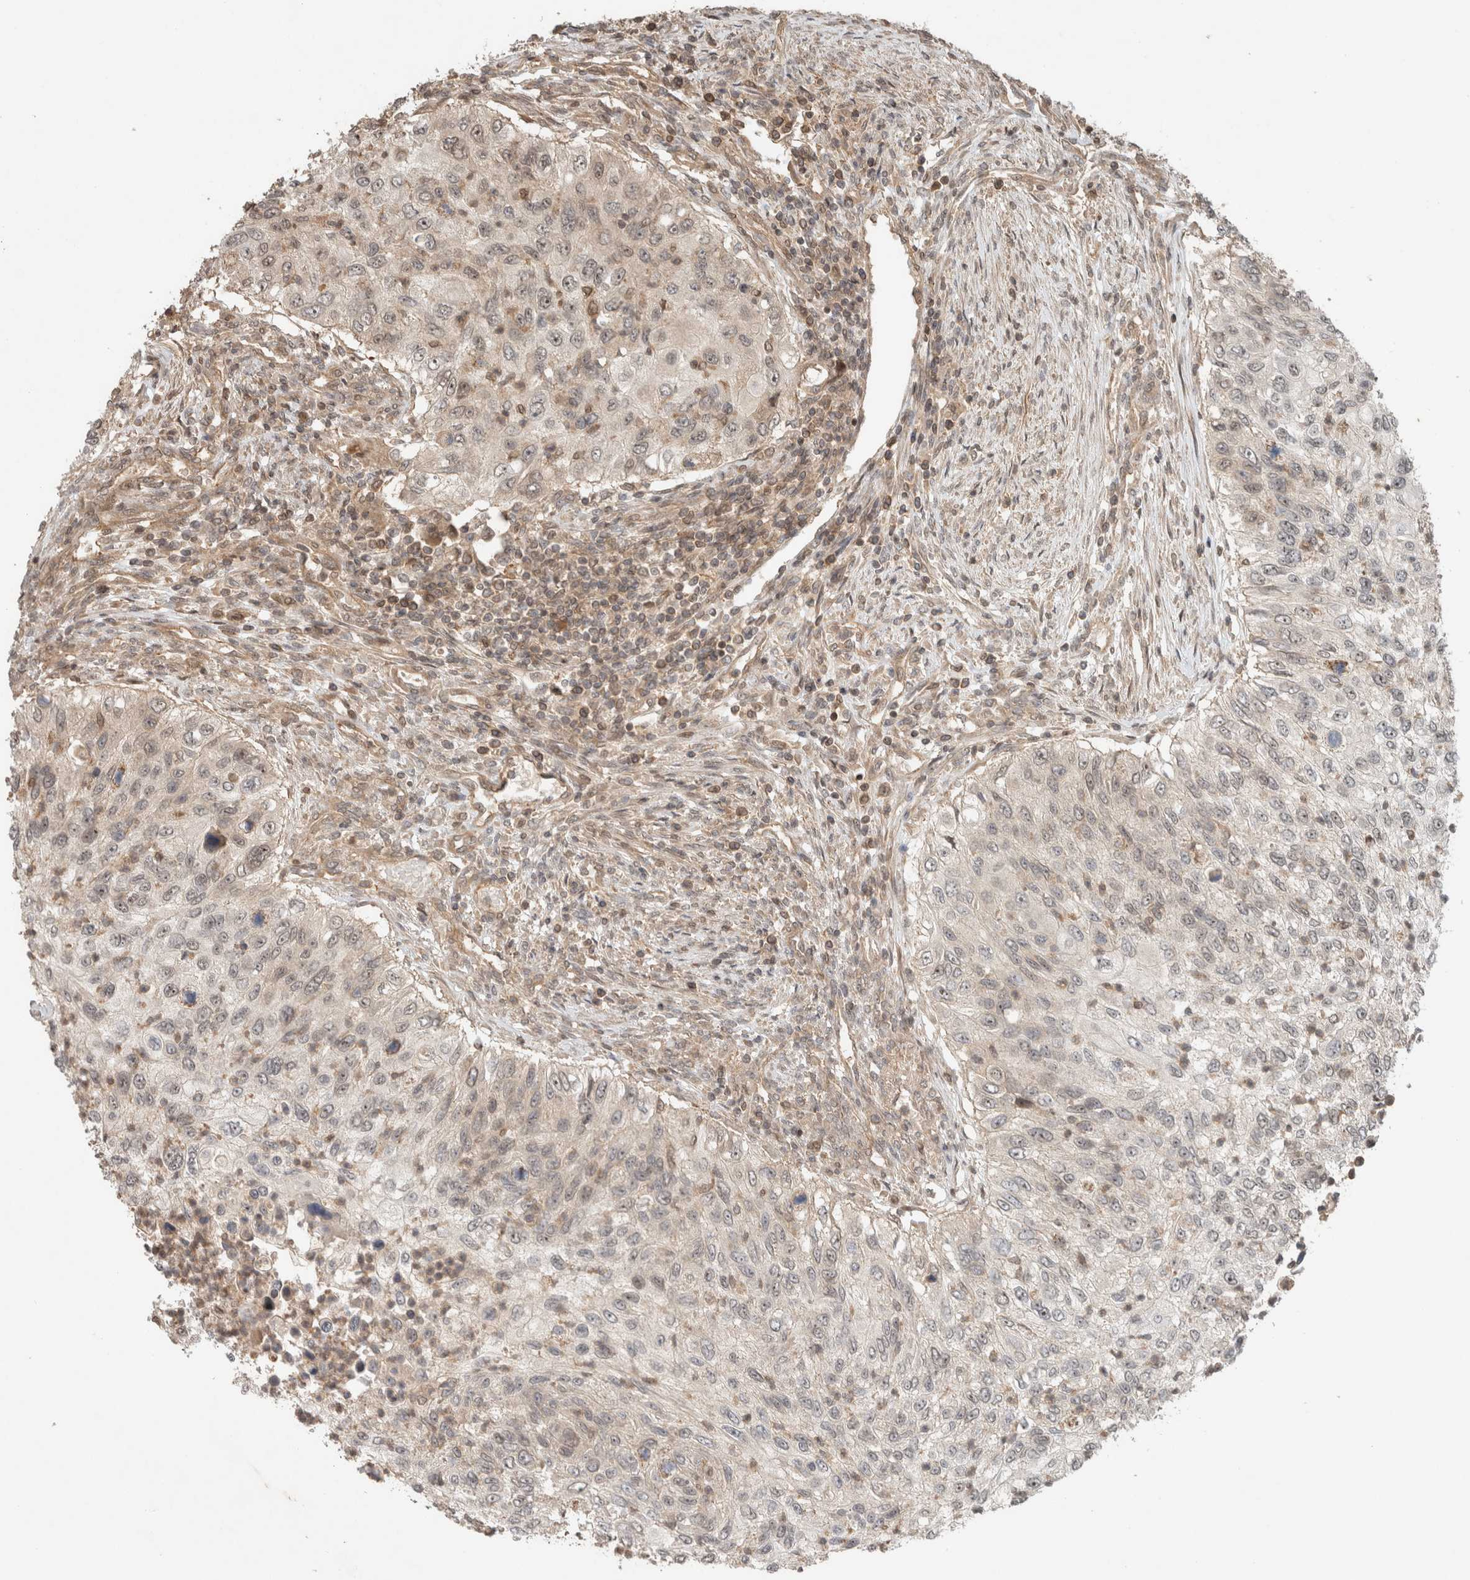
{"staining": {"intensity": "weak", "quantity": "<25%", "location": "cytoplasmic/membranous"}, "tissue": "urothelial cancer", "cell_type": "Tumor cells", "image_type": "cancer", "snomed": [{"axis": "morphology", "description": "Urothelial carcinoma, High grade"}, {"axis": "topography", "description": "Urinary bladder"}], "caption": "Protein analysis of high-grade urothelial carcinoma reveals no significant staining in tumor cells.", "gene": "CAAP1", "patient": {"sex": "female", "age": 60}}